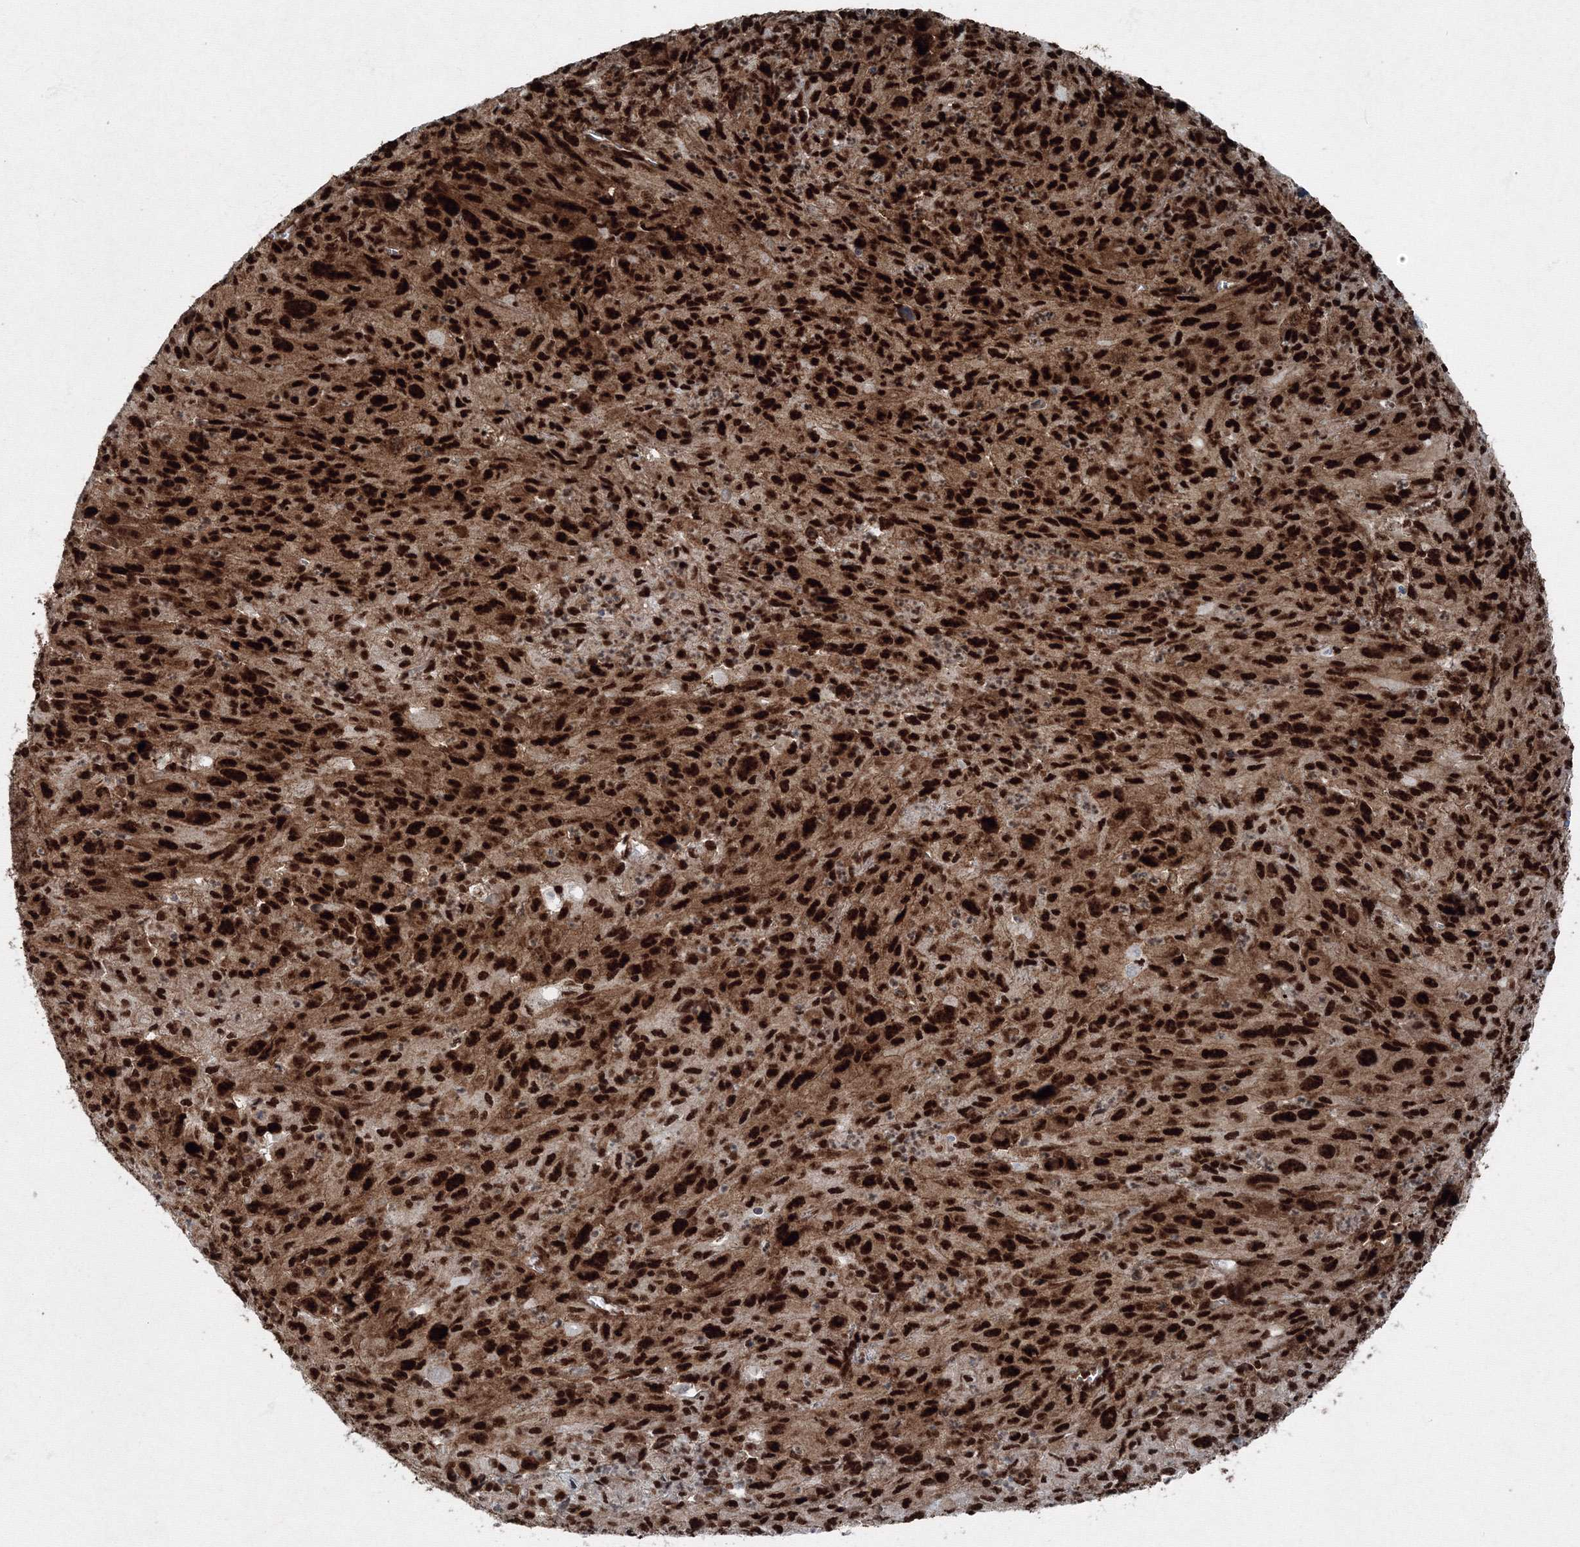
{"staining": {"intensity": "strong", "quantity": ">75%", "location": "cytoplasmic/membranous,nuclear"}, "tissue": "melanoma", "cell_type": "Tumor cells", "image_type": "cancer", "snomed": [{"axis": "morphology", "description": "Malignant melanoma, Metastatic site"}, {"axis": "topography", "description": "Skin"}], "caption": "Melanoma stained with DAB IHC exhibits high levels of strong cytoplasmic/membranous and nuclear expression in about >75% of tumor cells.", "gene": "SNRPC", "patient": {"sex": "female", "age": 56}}